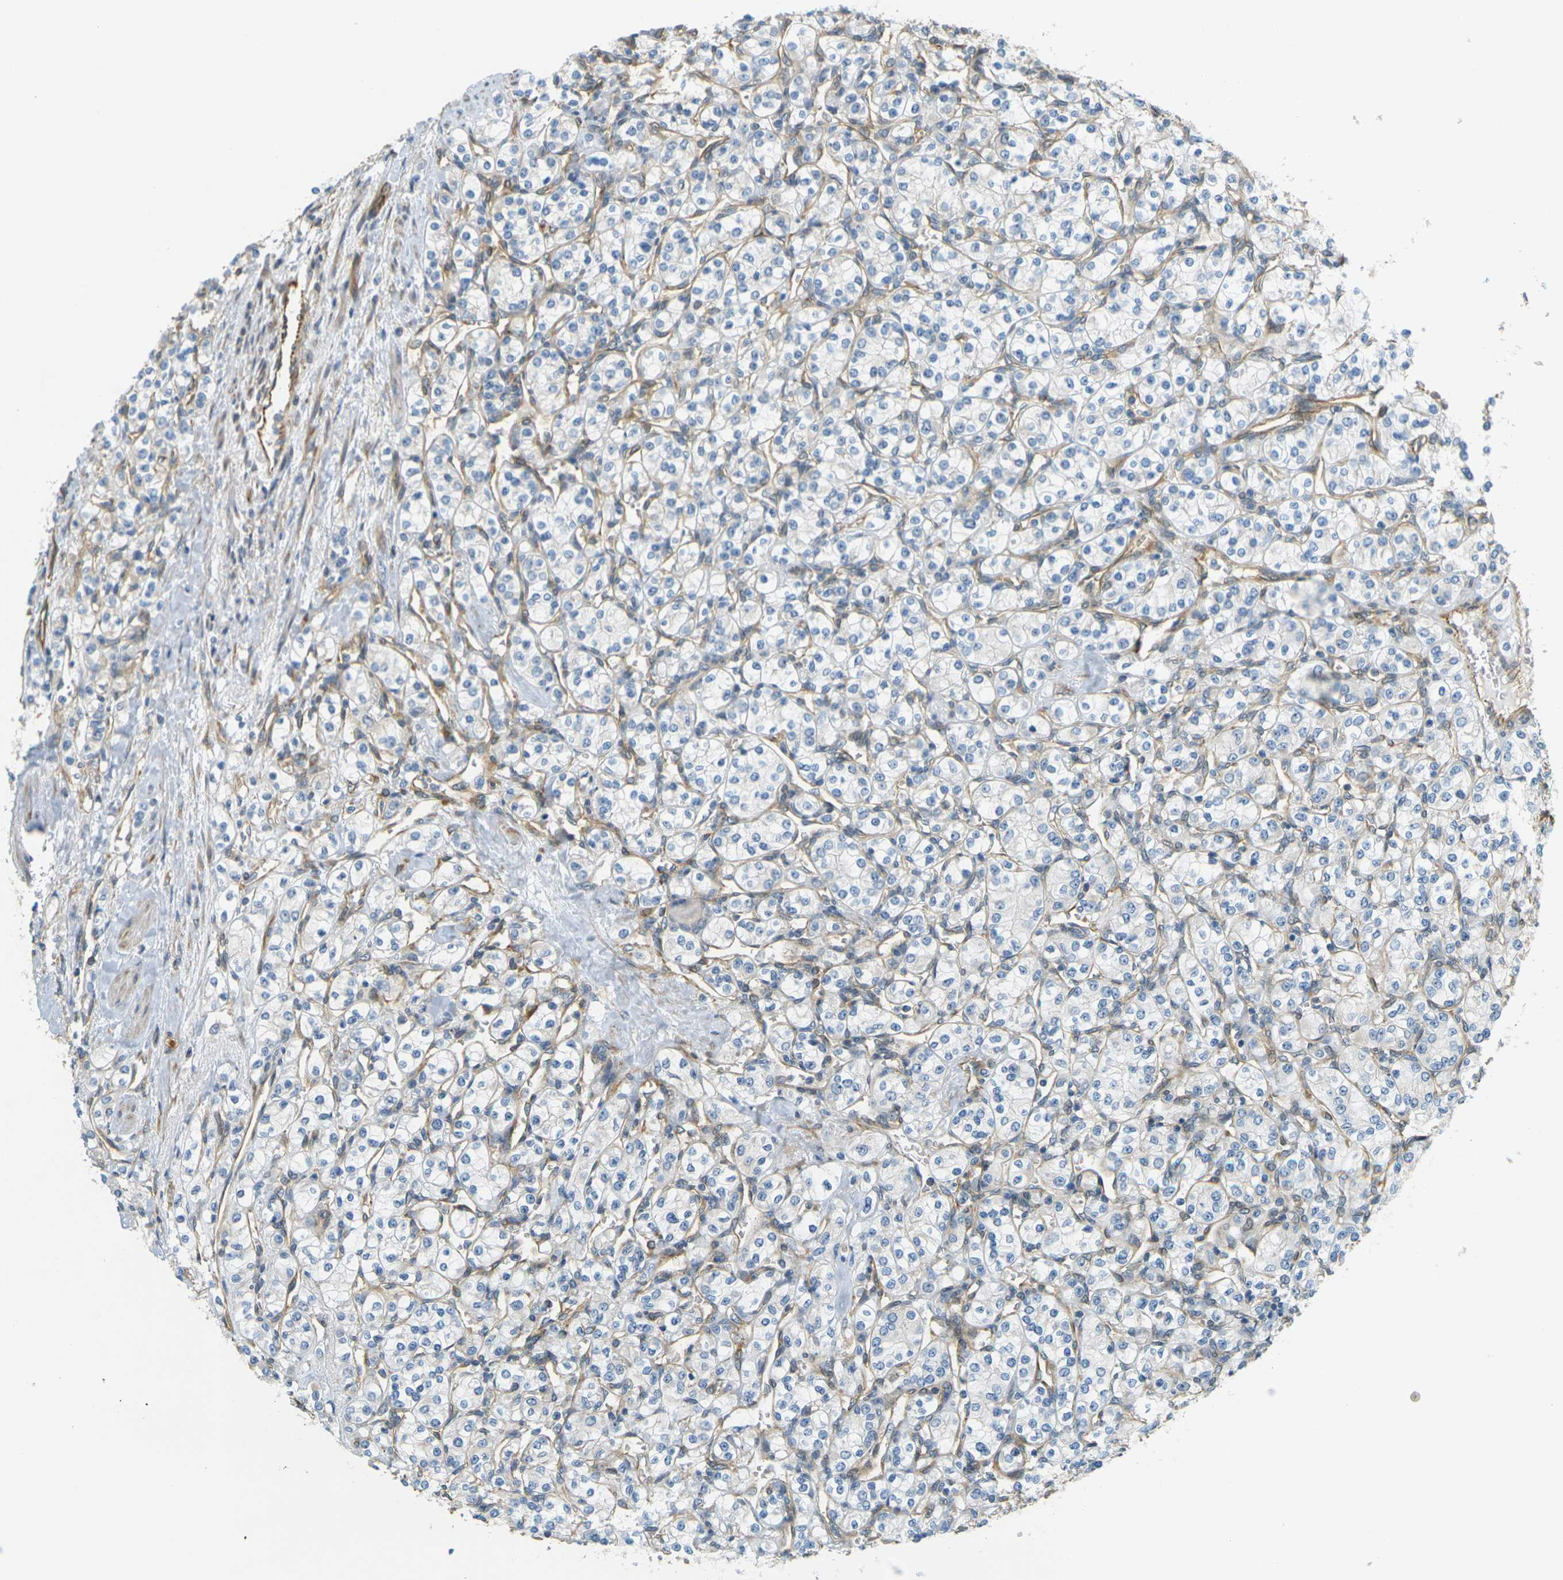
{"staining": {"intensity": "negative", "quantity": "none", "location": "none"}, "tissue": "renal cancer", "cell_type": "Tumor cells", "image_type": "cancer", "snomed": [{"axis": "morphology", "description": "Adenocarcinoma, NOS"}, {"axis": "topography", "description": "Kidney"}], "caption": "Tumor cells are negative for brown protein staining in renal adenocarcinoma. Brightfield microscopy of IHC stained with DAB (brown) and hematoxylin (blue), captured at high magnification.", "gene": "CYTH3", "patient": {"sex": "male", "age": 77}}